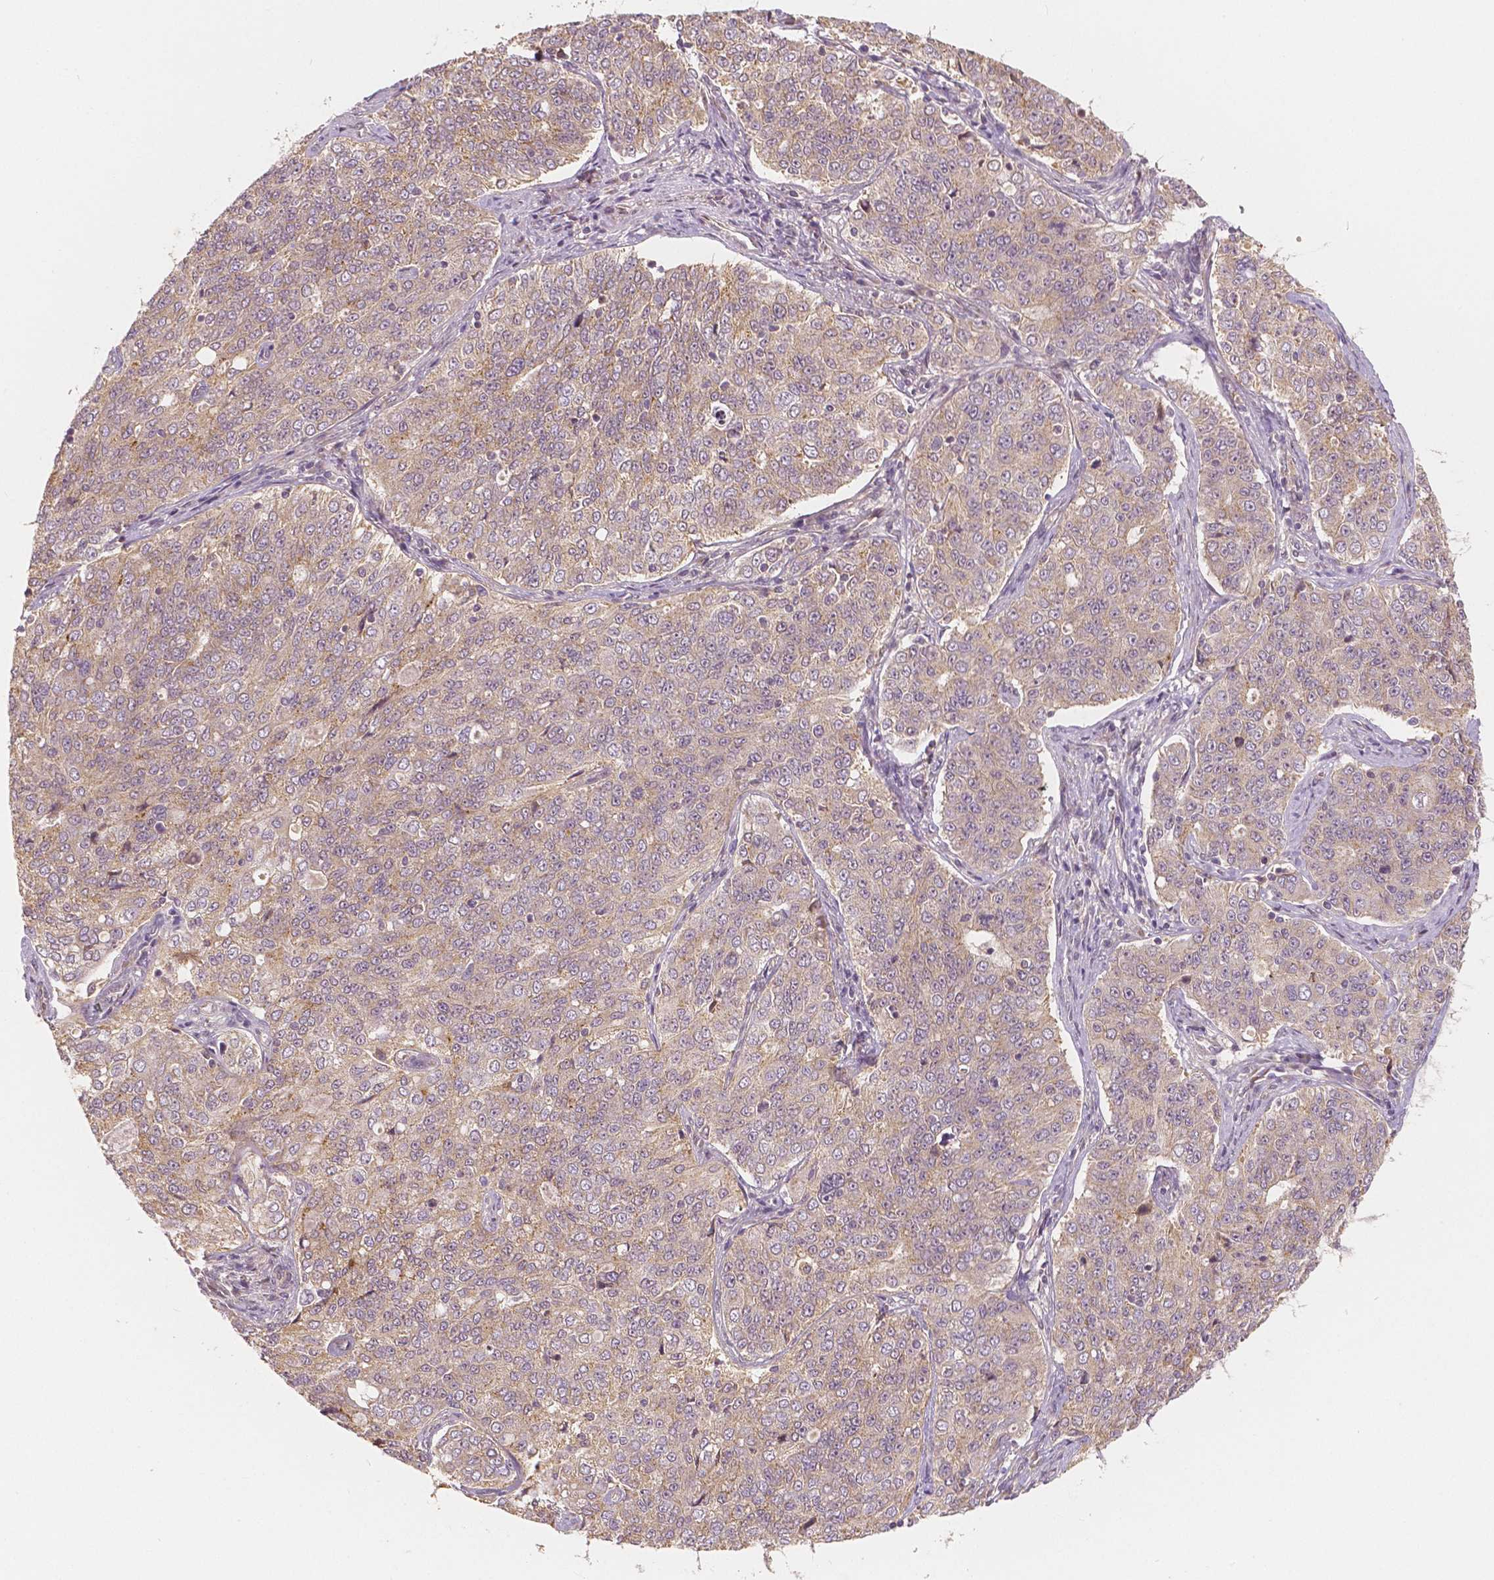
{"staining": {"intensity": "weak", "quantity": ">75%", "location": "cytoplasmic/membranous"}, "tissue": "endometrial cancer", "cell_type": "Tumor cells", "image_type": "cancer", "snomed": [{"axis": "morphology", "description": "Adenocarcinoma, NOS"}, {"axis": "topography", "description": "Endometrium"}], "caption": "A high-resolution micrograph shows IHC staining of endometrial adenocarcinoma, which exhibits weak cytoplasmic/membranous positivity in about >75% of tumor cells. Nuclei are stained in blue.", "gene": "SNX12", "patient": {"sex": "female", "age": 43}}